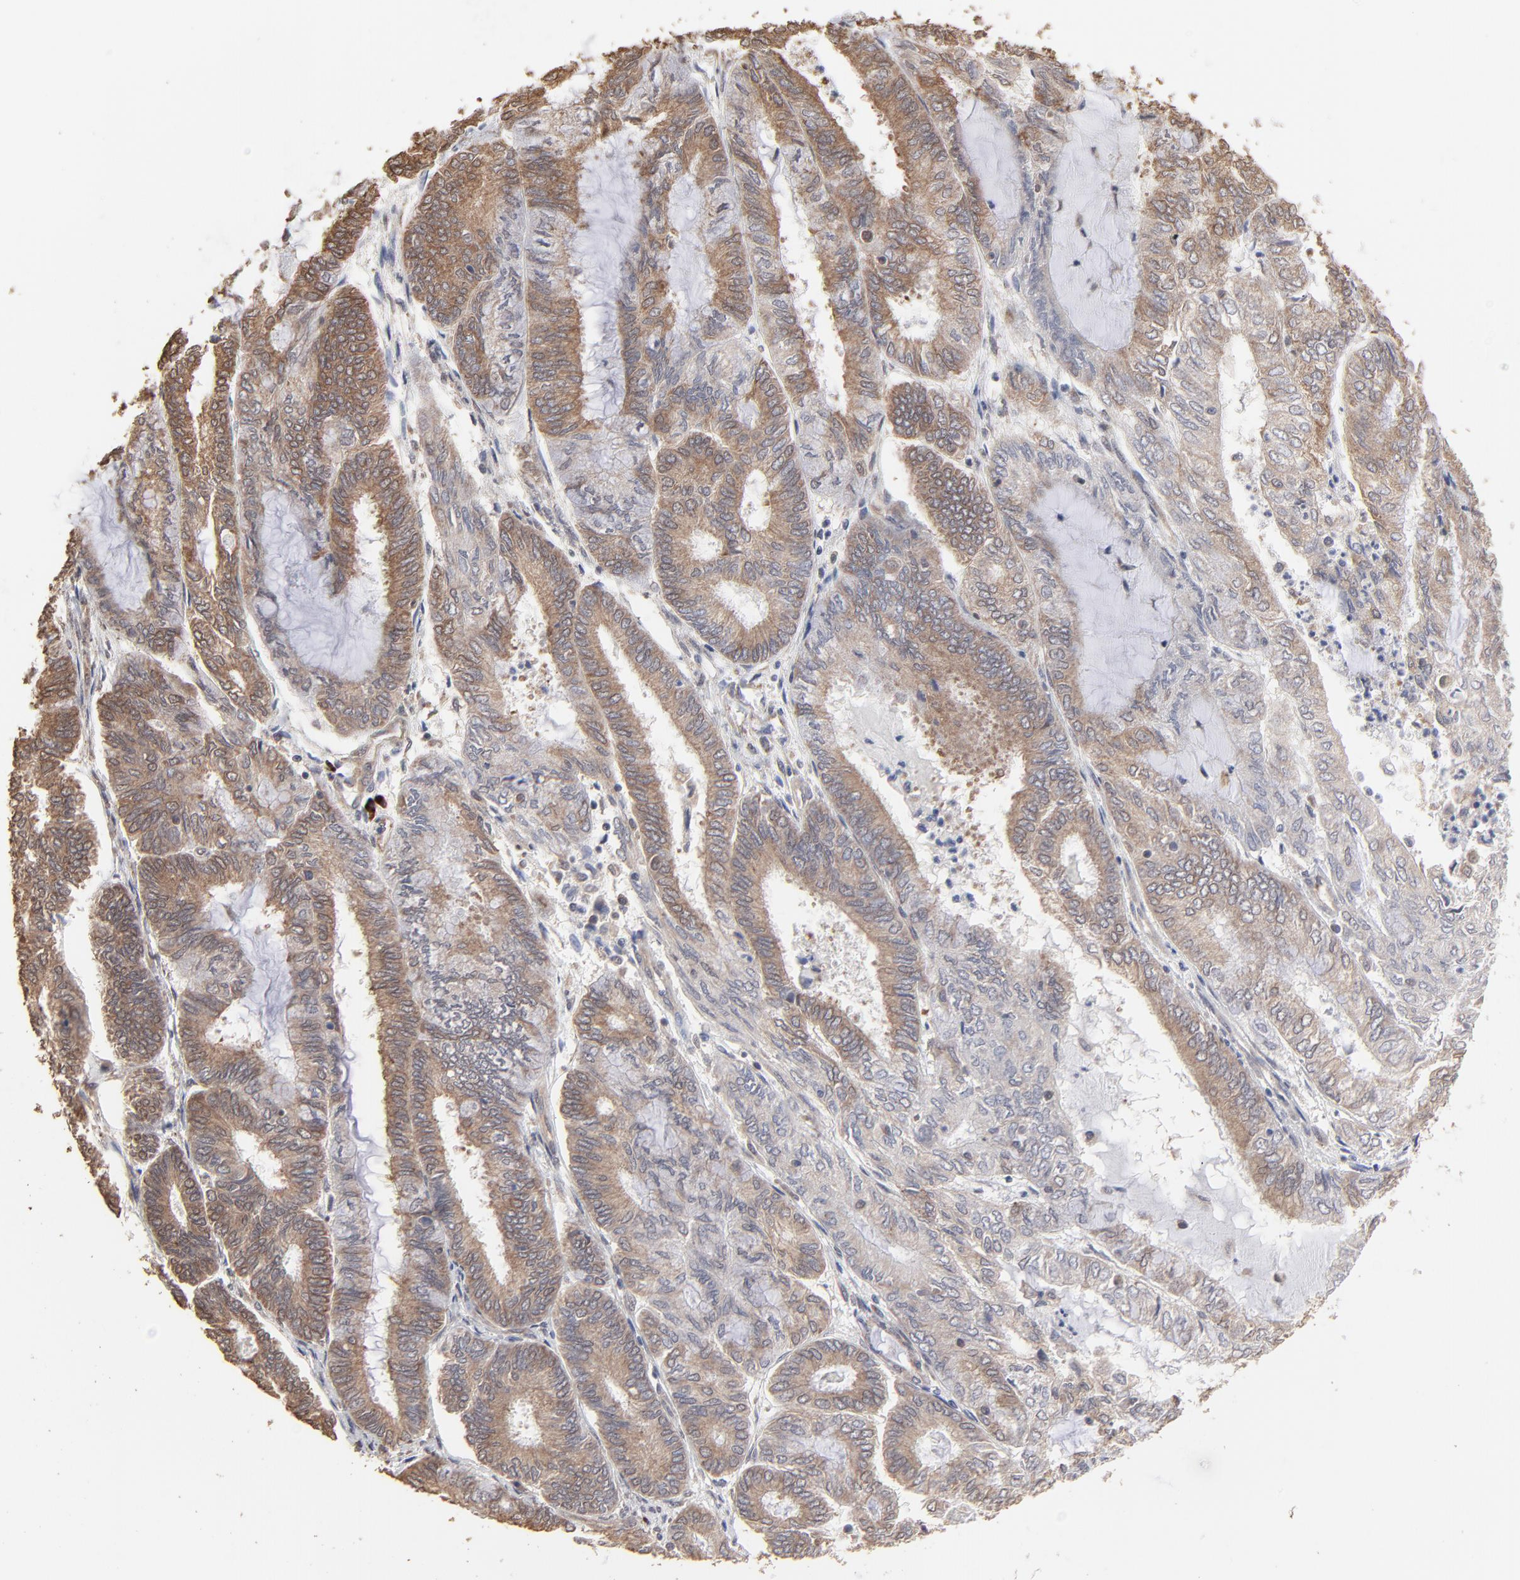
{"staining": {"intensity": "moderate", "quantity": ">75%", "location": "cytoplasmic/membranous"}, "tissue": "endometrial cancer", "cell_type": "Tumor cells", "image_type": "cancer", "snomed": [{"axis": "morphology", "description": "Adenocarcinoma, NOS"}, {"axis": "topography", "description": "Endometrium"}], "caption": "This image demonstrates immunohistochemistry staining of endometrial cancer, with medium moderate cytoplasmic/membranous positivity in about >75% of tumor cells.", "gene": "CHM", "patient": {"sex": "female", "age": 59}}